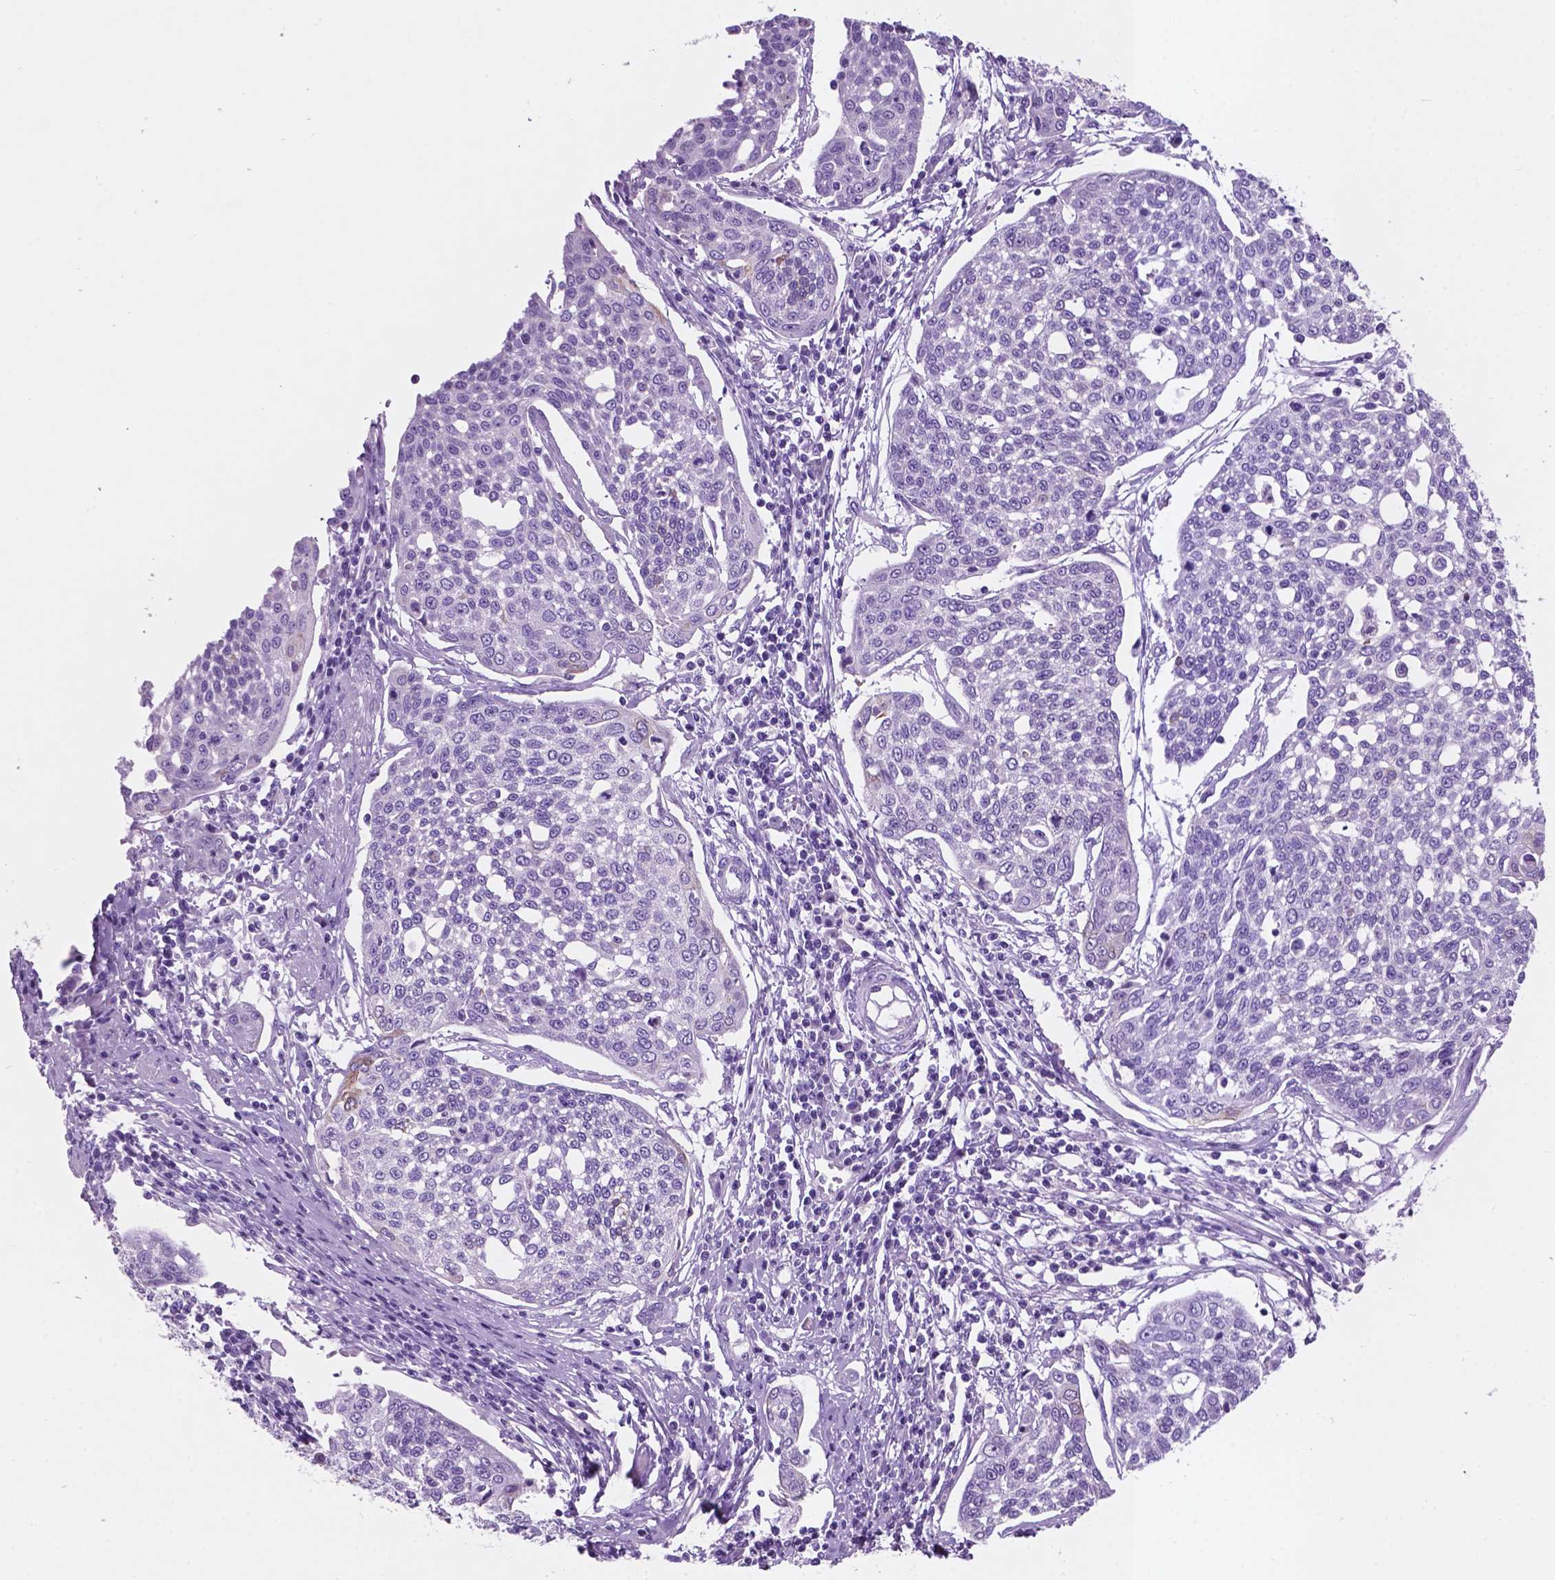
{"staining": {"intensity": "negative", "quantity": "none", "location": "none"}, "tissue": "cervical cancer", "cell_type": "Tumor cells", "image_type": "cancer", "snomed": [{"axis": "morphology", "description": "Squamous cell carcinoma, NOS"}, {"axis": "topography", "description": "Cervix"}], "caption": "Immunohistochemistry of cervical squamous cell carcinoma shows no expression in tumor cells. (Brightfield microscopy of DAB IHC at high magnification).", "gene": "POU4F1", "patient": {"sex": "female", "age": 34}}